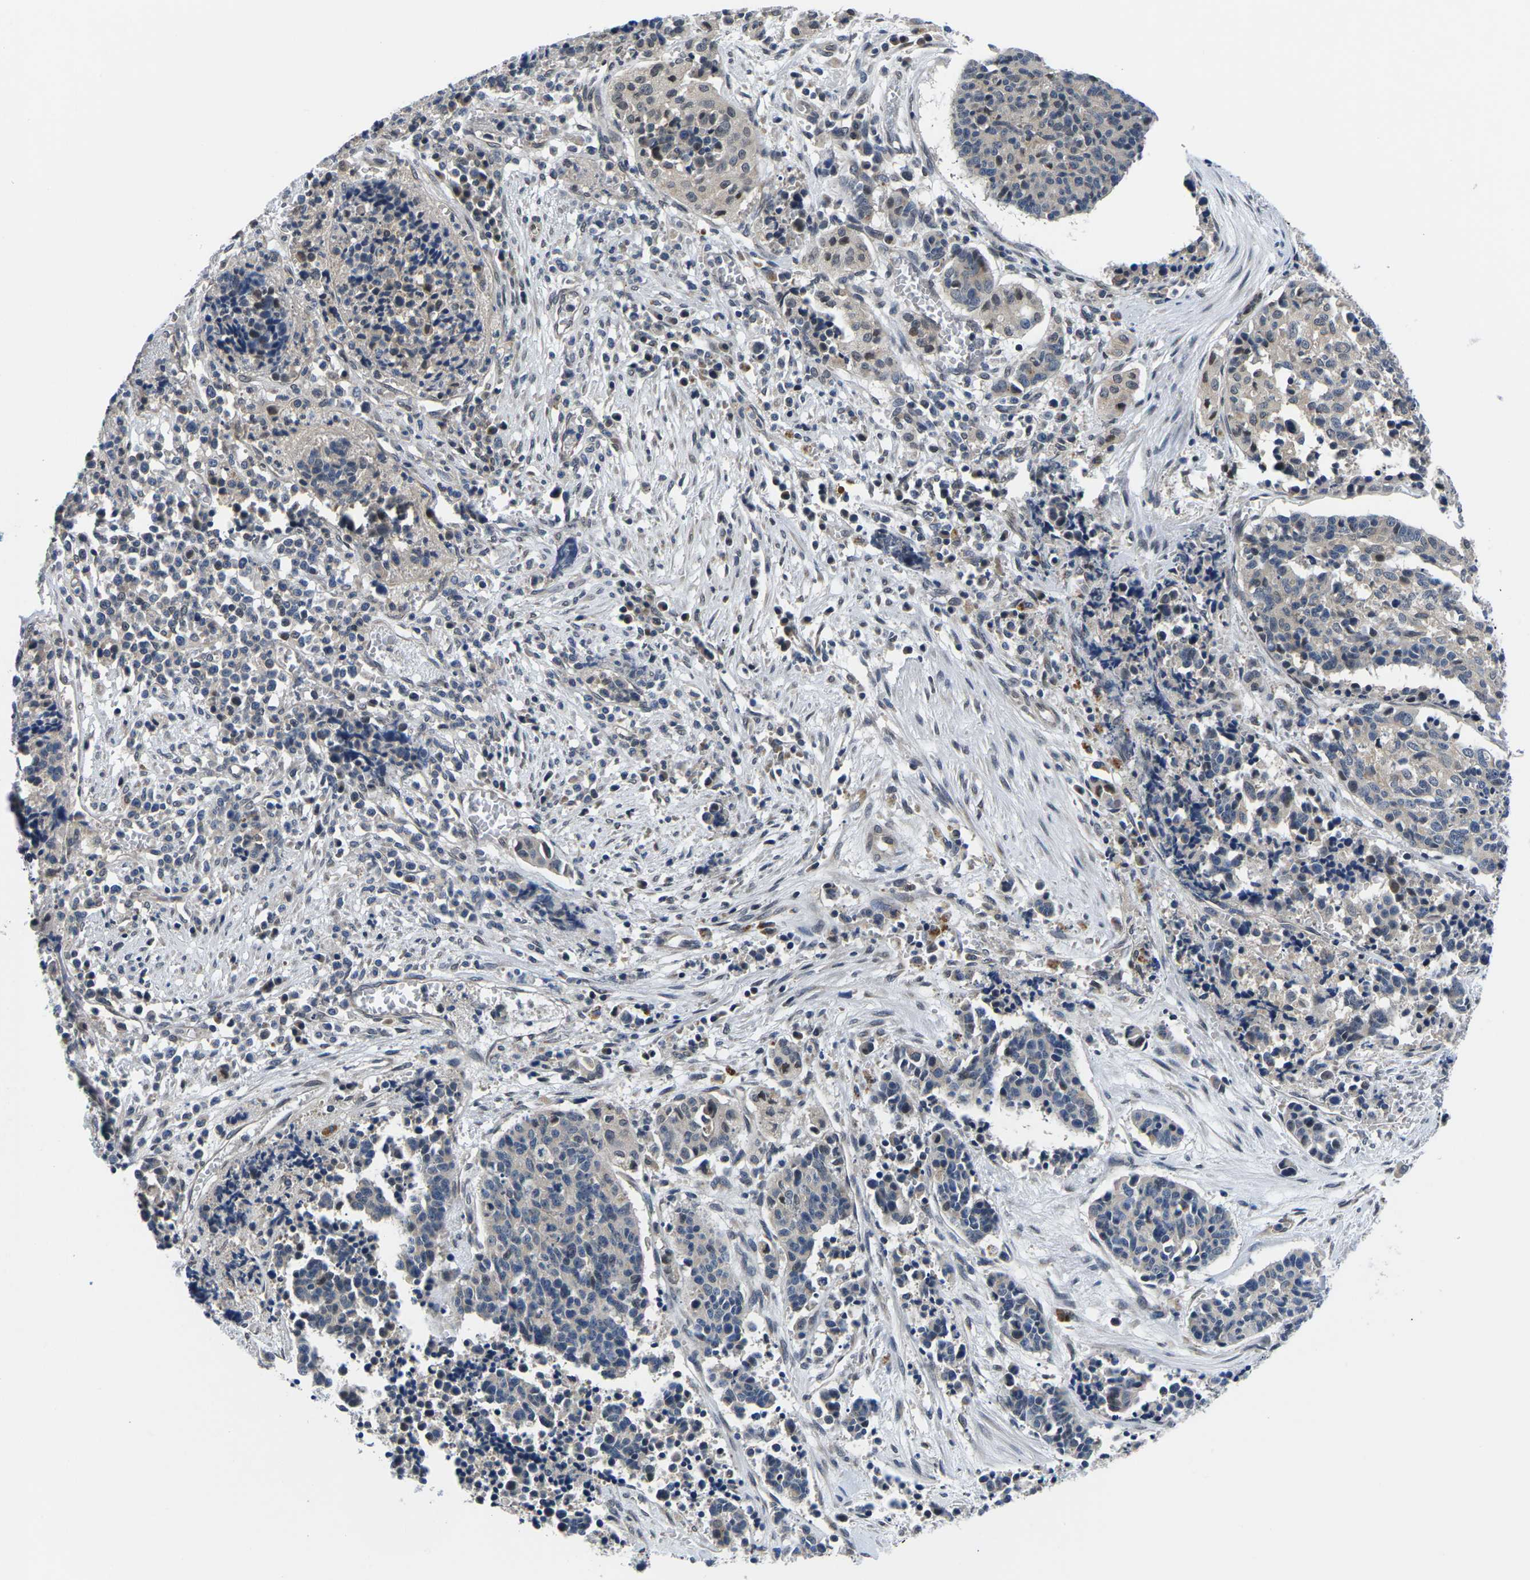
{"staining": {"intensity": "negative", "quantity": "none", "location": "none"}, "tissue": "cervical cancer", "cell_type": "Tumor cells", "image_type": "cancer", "snomed": [{"axis": "morphology", "description": "Squamous cell carcinoma, NOS"}, {"axis": "topography", "description": "Cervix"}], "caption": "This is a image of immunohistochemistry (IHC) staining of squamous cell carcinoma (cervical), which shows no positivity in tumor cells.", "gene": "SNX10", "patient": {"sex": "female", "age": 35}}